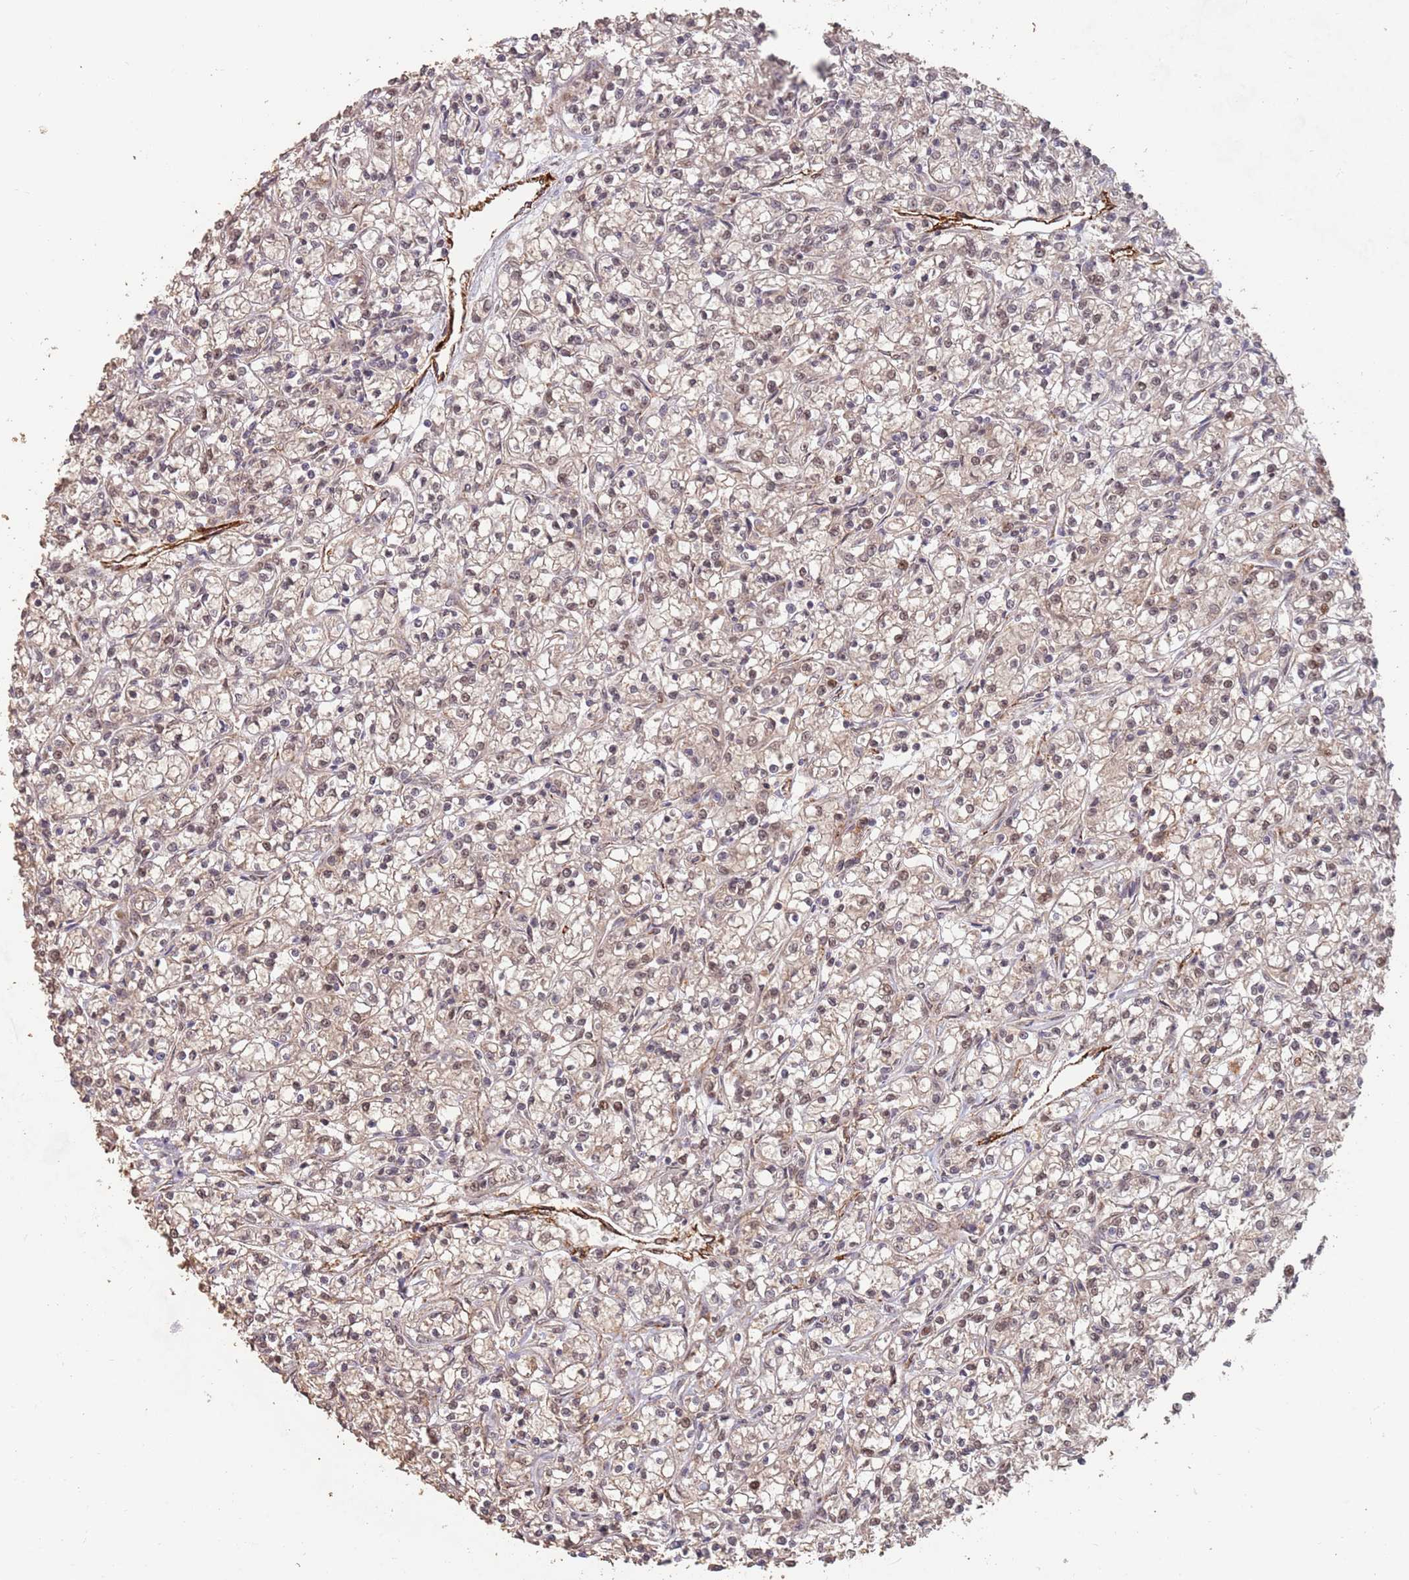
{"staining": {"intensity": "weak", "quantity": "25%-75%", "location": "cytoplasmic/membranous,nuclear"}, "tissue": "renal cancer", "cell_type": "Tumor cells", "image_type": "cancer", "snomed": [{"axis": "morphology", "description": "Adenocarcinoma, NOS"}, {"axis": "topography", "description": "Kidney"}], "caption": "Immunohistochemical staining of human renal cancer (adenocarcinoma) exhibits low levels of weak cytoplasmic/membranous and nuclear protein positivity in about 25%-75% of tumor cells. (DAB = brown stain, brightfield microscopy at high magnification).", "gene": "RFXANK", "patient": {"sex": "female", "age": 59}}